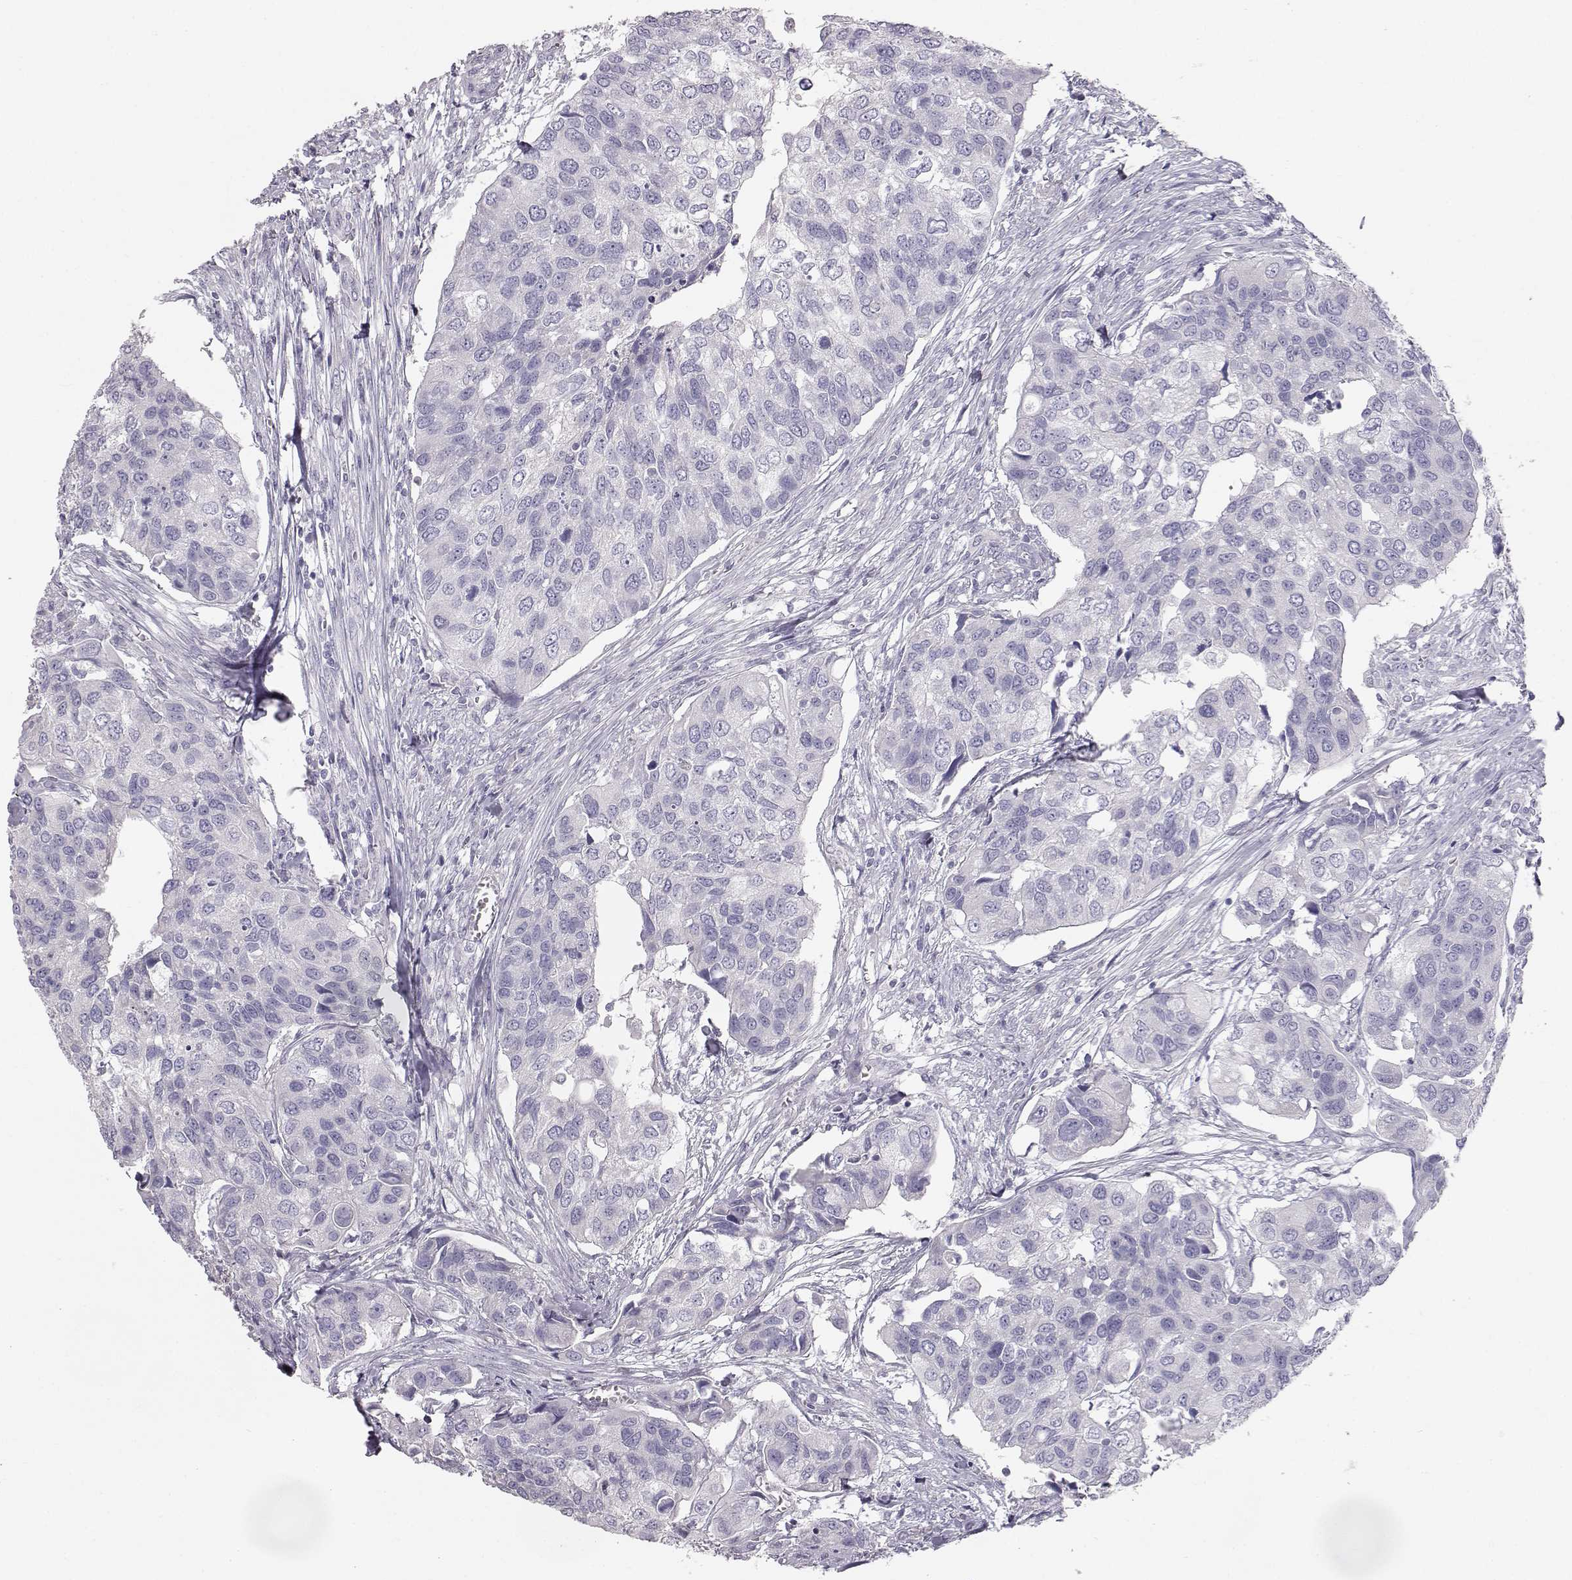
{"staining": {"intensity": "negative", "quantity": "none", "location": "none"}, "tissue": "urothelial cancer", "cell_type": "Tumor cells", "image_type": "cancer", "snomed": [{"axis": "morphology", "description": "Urothelial carcinoma, High grade"}, {"axis": "topography", "description": "Urinary bladder"}], "caption": "A histopathology image of urothelial cancer stained for a protein reveals no brown staining in tumor cells. (DAB immunohistochemistry (IHC), high magnification).", "gene": "KRT33A", "patient": {"sex": "male", "age": 60}}